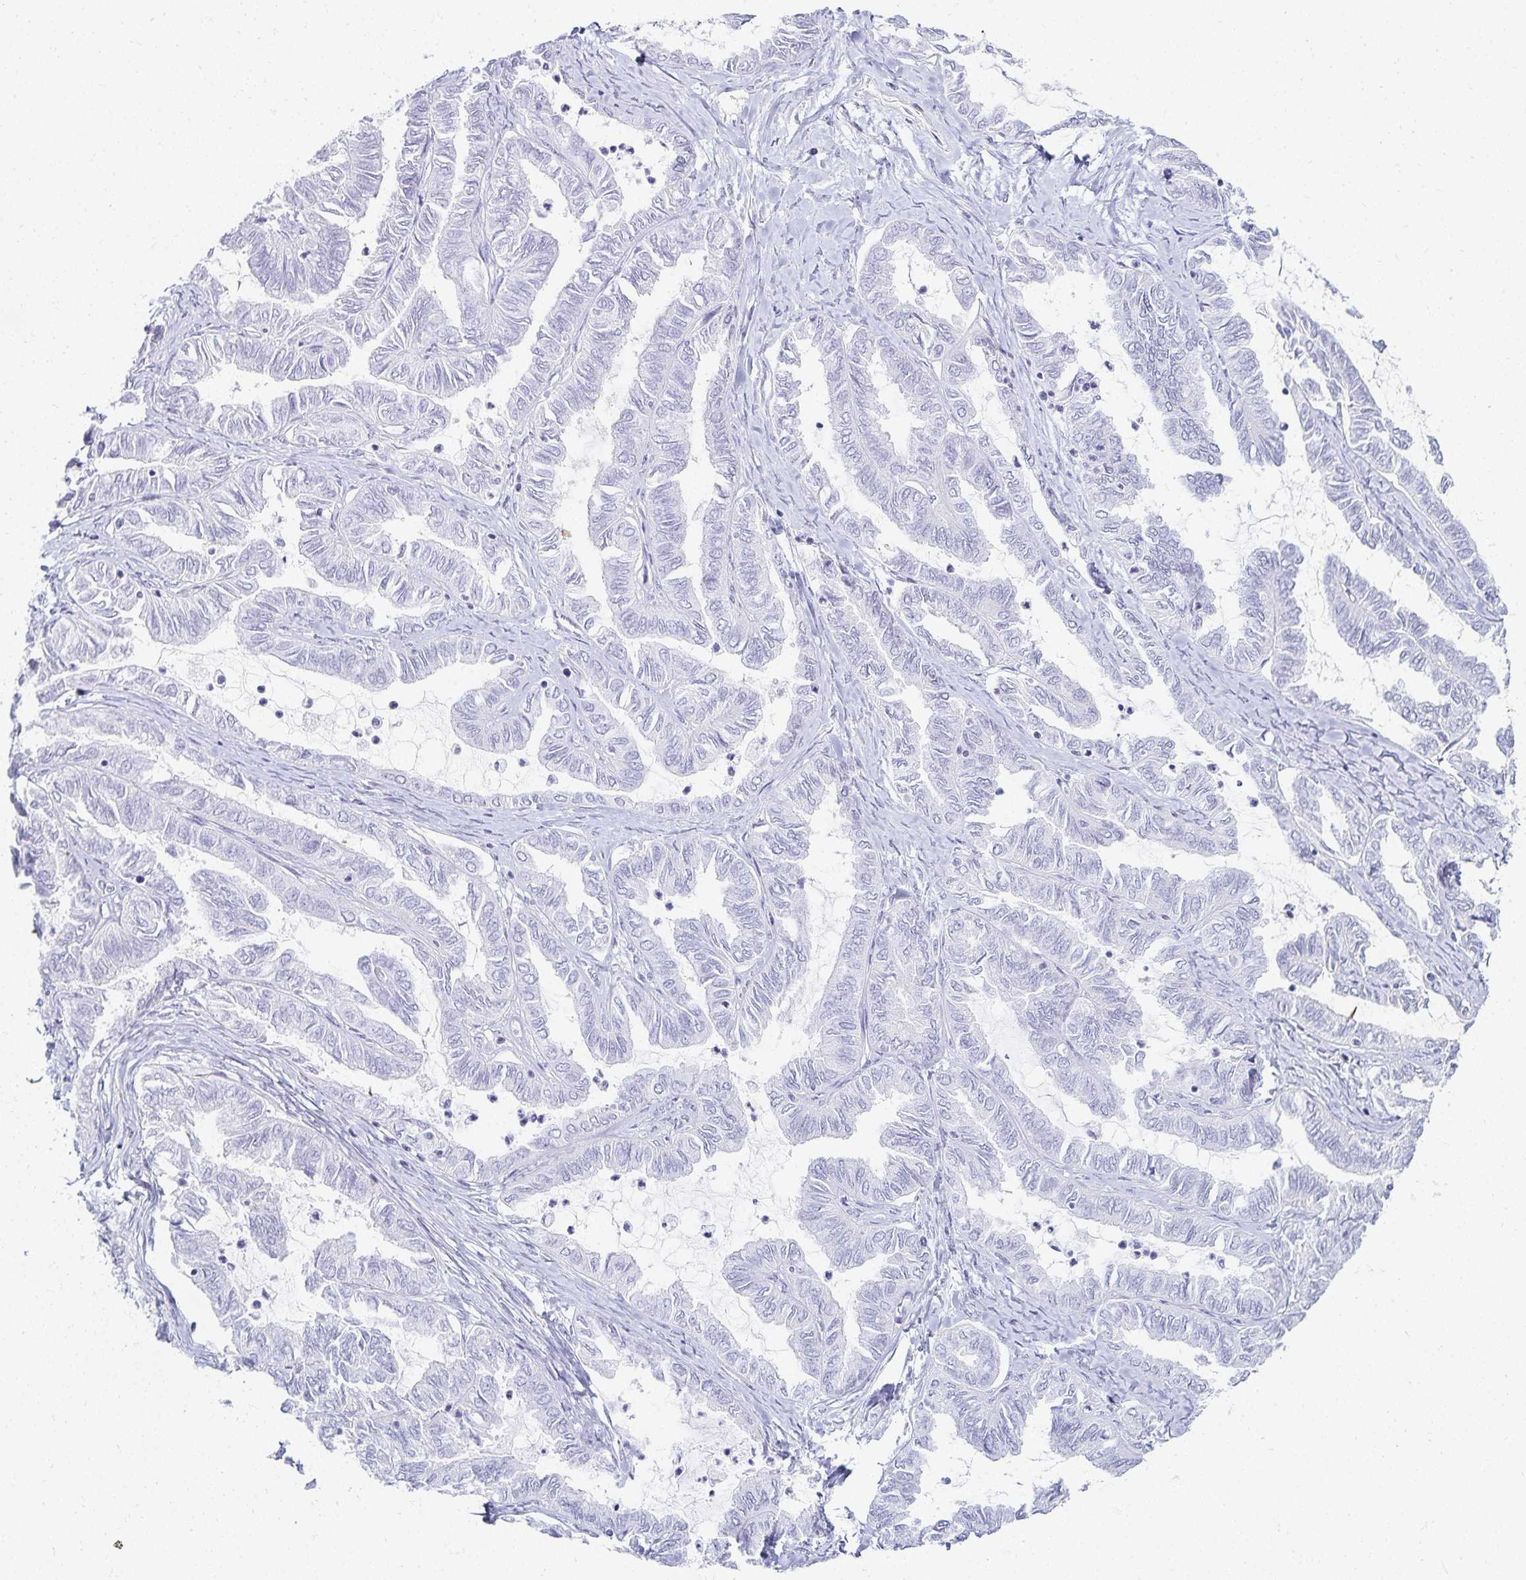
{"staining": {"intensity": "negative", "quantity": "none", "location": "none"}, "tissue": "ovarian cancer", "cell_type": "Tumor cells", "image_type": "cancer", "snomed": [{"axis": "morphology", "description": "Carcinoma, endometroid"}, {"axis": "topography", "description": "Ovary"}], "caption": "DAB immunohistochemical staining of ovarian cancer (endometroid carcinoma) reveals no significant staining in tumor cells.", "gene": "GP2", "patient": {"sex": "female", "age": 70}}